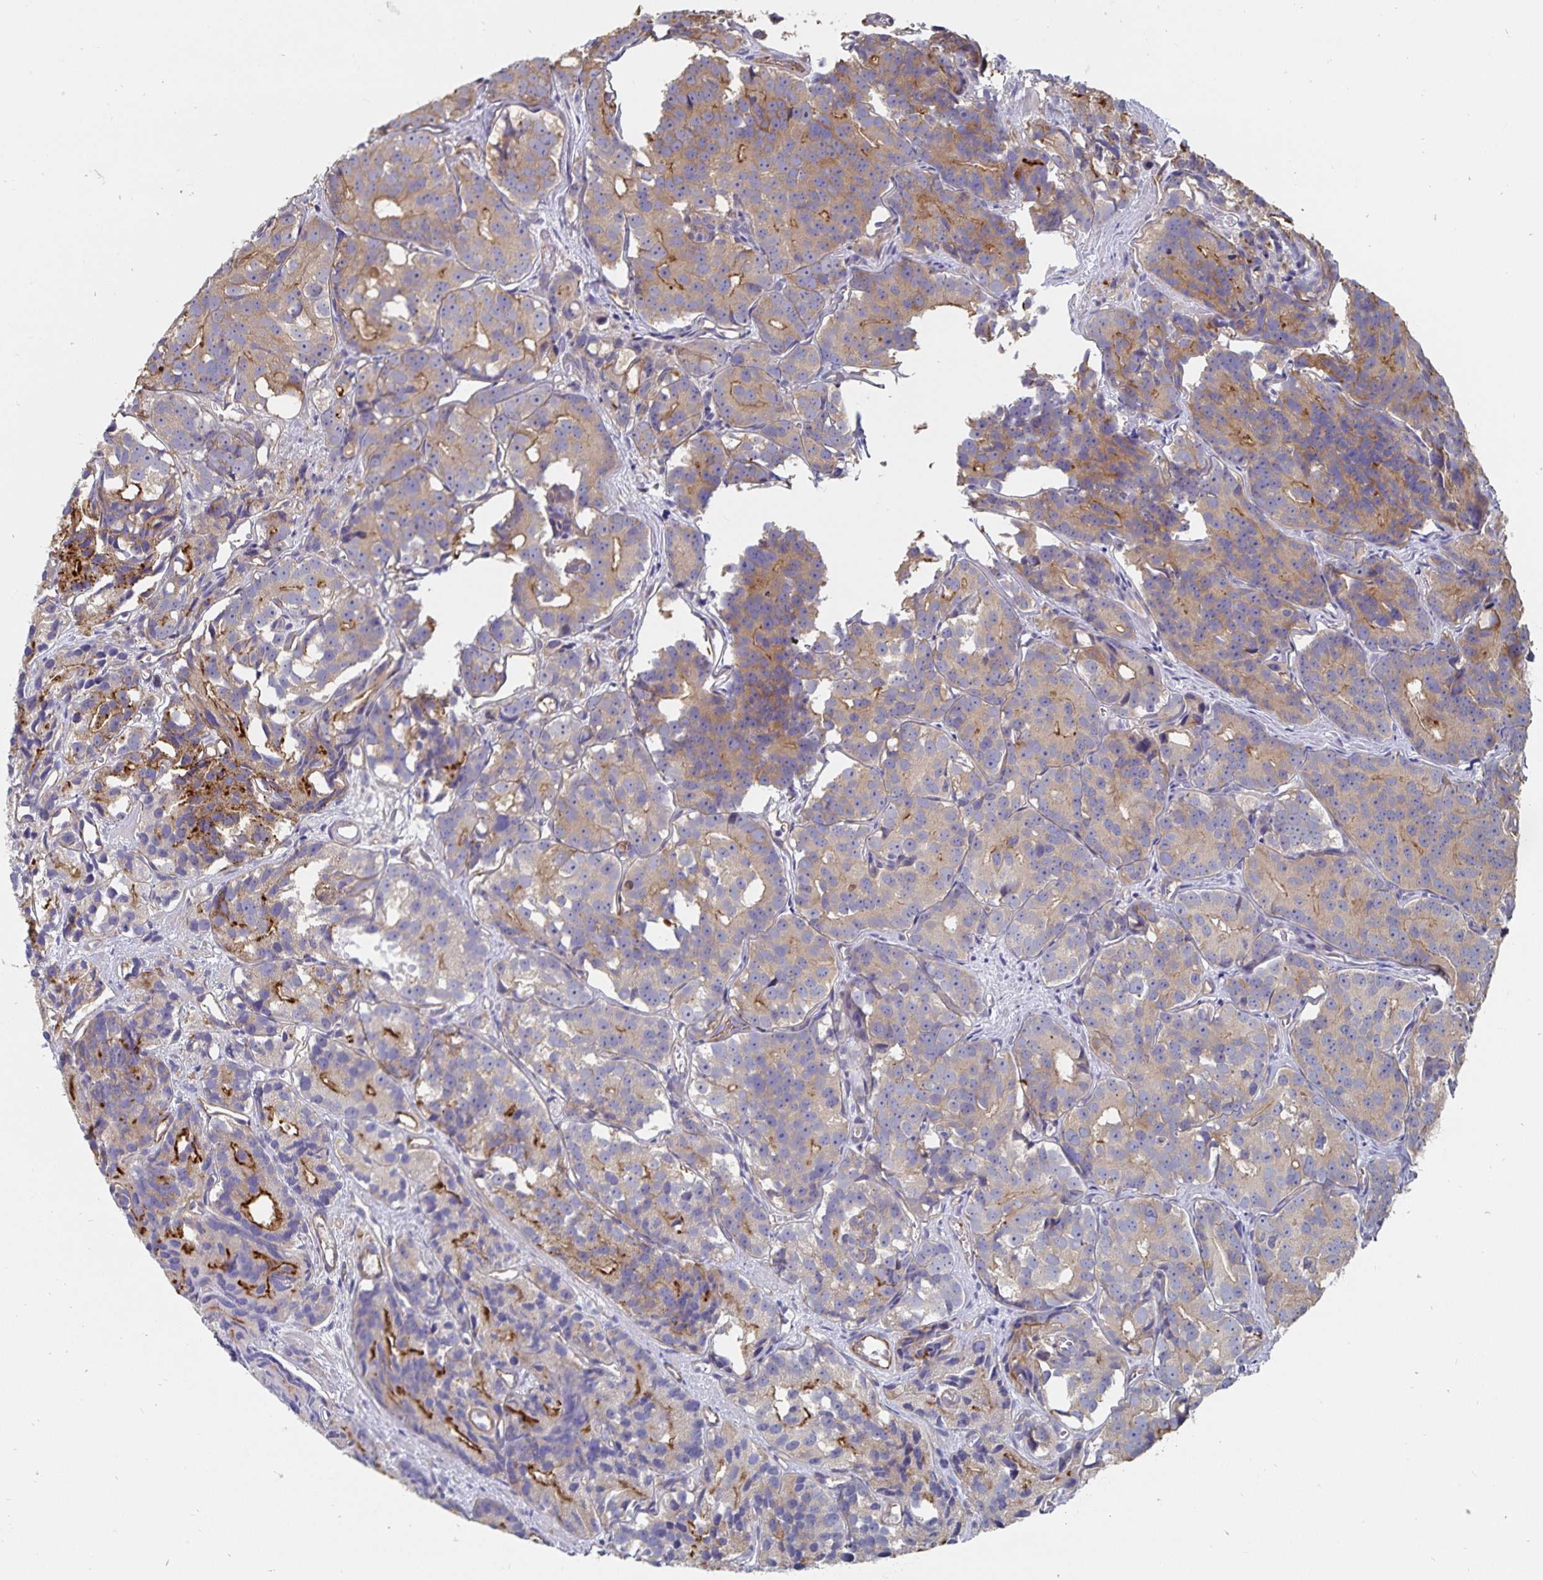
{"staining": {"intensity": "moderate", "quantity": "25%-75%", "location": "cytoplasmic/membranous"}, "tissue": "prostate cancer", "cell_type": "Tumor cells", "image_type": "cancer", "snomed": [{"axis": "morphology", "description": "Adenocarcinoma, High grade"}, {"axis": "topography", "description": "Prostate"}], "caption": "Tumor cells demonstrate medium levels of moderate cytoplasmic/membranous positivity in about 25%-75% of cells in prostate cancer. (DAB (3,3'-diaminobenzidine) IHC with brightfield microscopy, high magnification).", "gene": "SSTR1", "patient": {"sex": "male", "age": 77}}